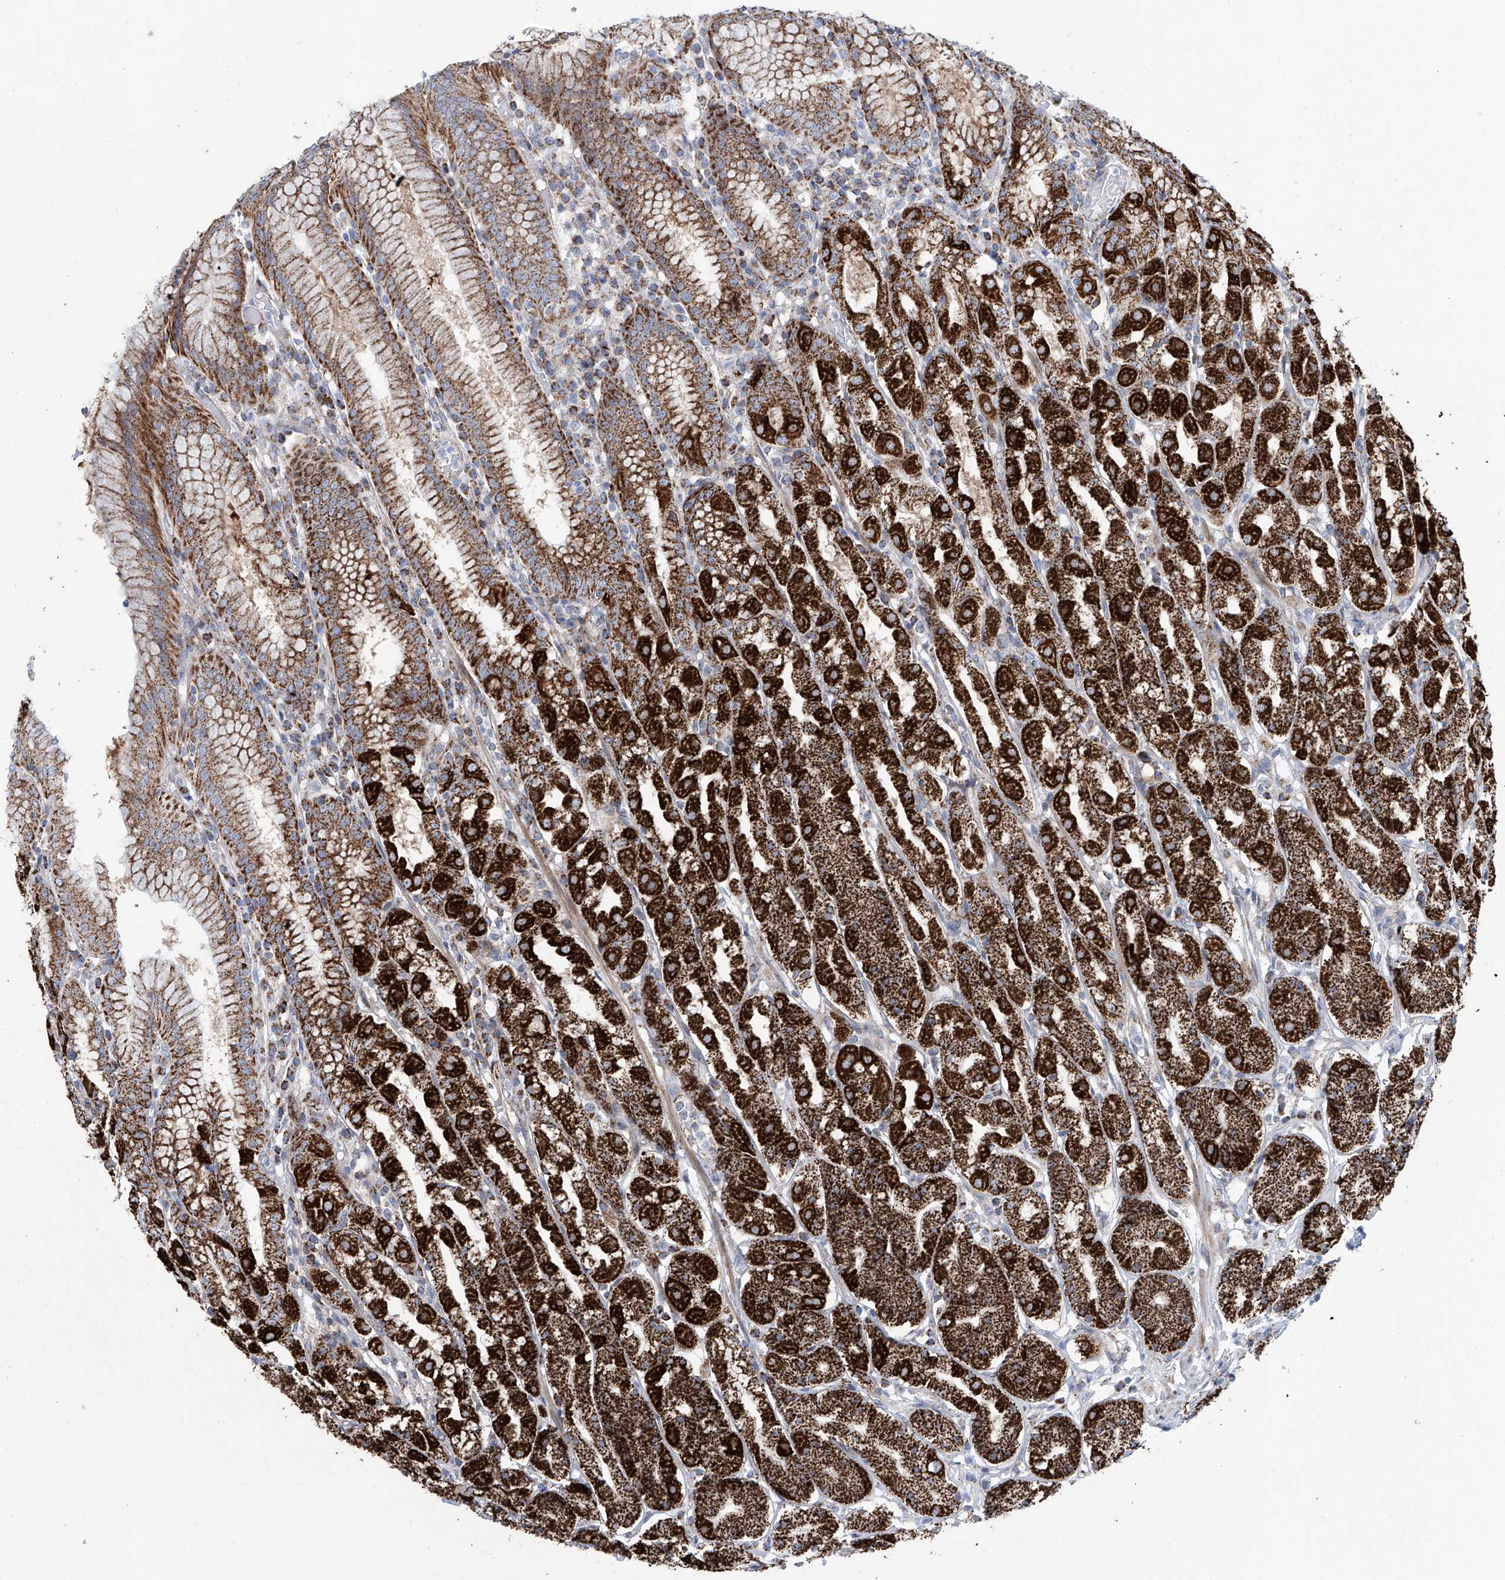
{"staining": {"intensity": "strong", "quantity": ">75%", "location": "cytoplasmic/membranous"}, "tissue": "stomach", "cell_type": "Glandular cells", "image_type": "normal", "snomed": [{"axis": "morphology", "description": "Normal tissue, NOS"}, {"axis": "topography", "description": "Stomach"}, {"axis": "topography", "description": "Stomach, lower"}], "caption": "Approximately >75% of glandular cells in benign stomach display strong cytoplasmic/membranous protein positivity as visualized by brown immunohistochemical staining.", "gene": "ALDH6A1", "patient": {"sex": "female", "age": 56}}